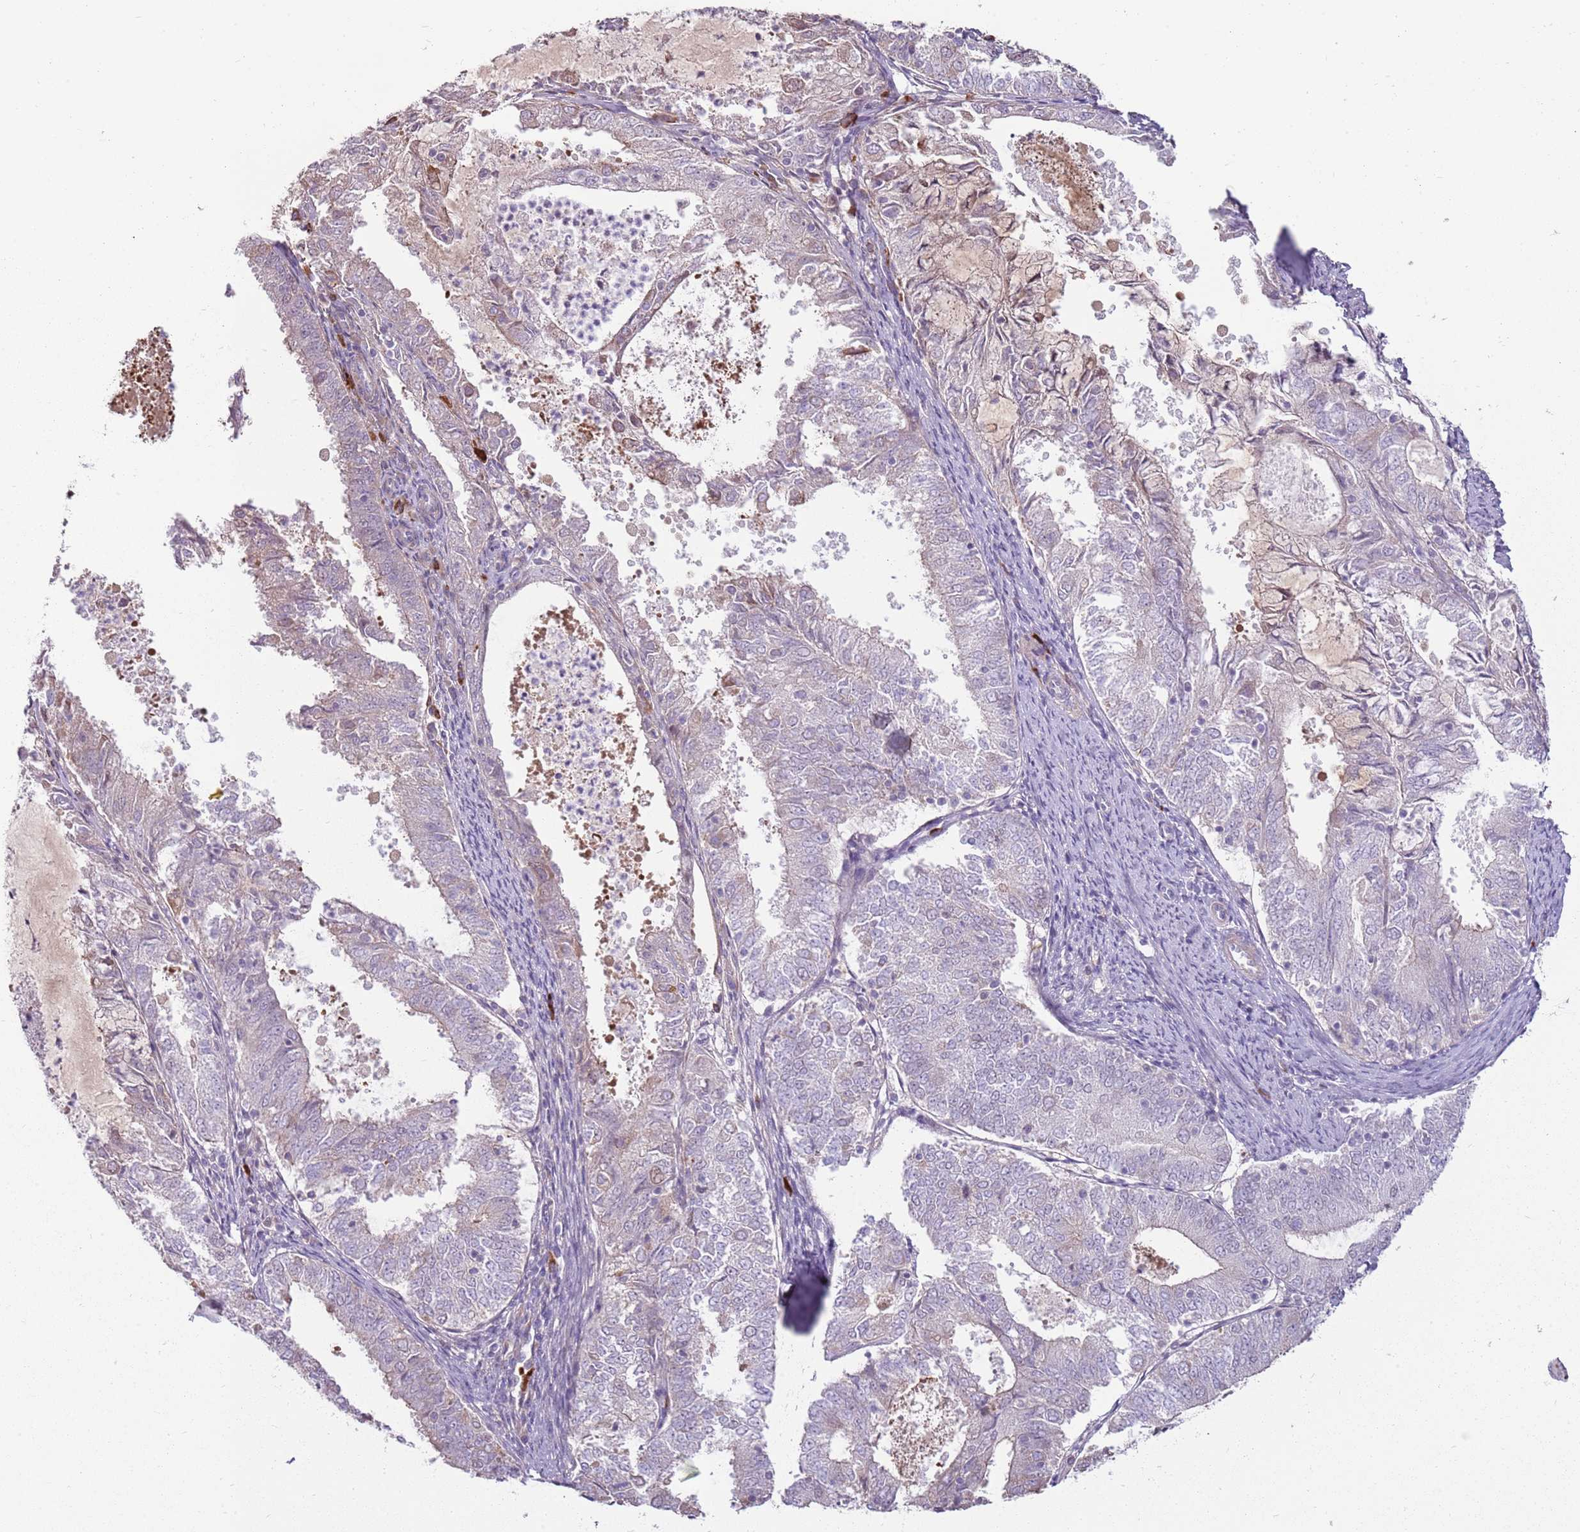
{"staining": {"intensity": "negative", "quantity": "none", "location": "none"}, "tissue": "endometrial cancer", "cell_type": "Tumor cells", "image_type": "cancer", "snomed": [{"axis": "morphology", "description": "Adenocarcinoma, NOS"}, {"axis": "topography", "description": "Endometrium"}], "caption": "DAB (3,3'-diaminobenzidine) immunohistochemical staining of human endometrial adenocarcinoma reveals no significant positivity in tumor cells.", "gene": "MCUB", "patient": {"sex": "female", "age": 57}}